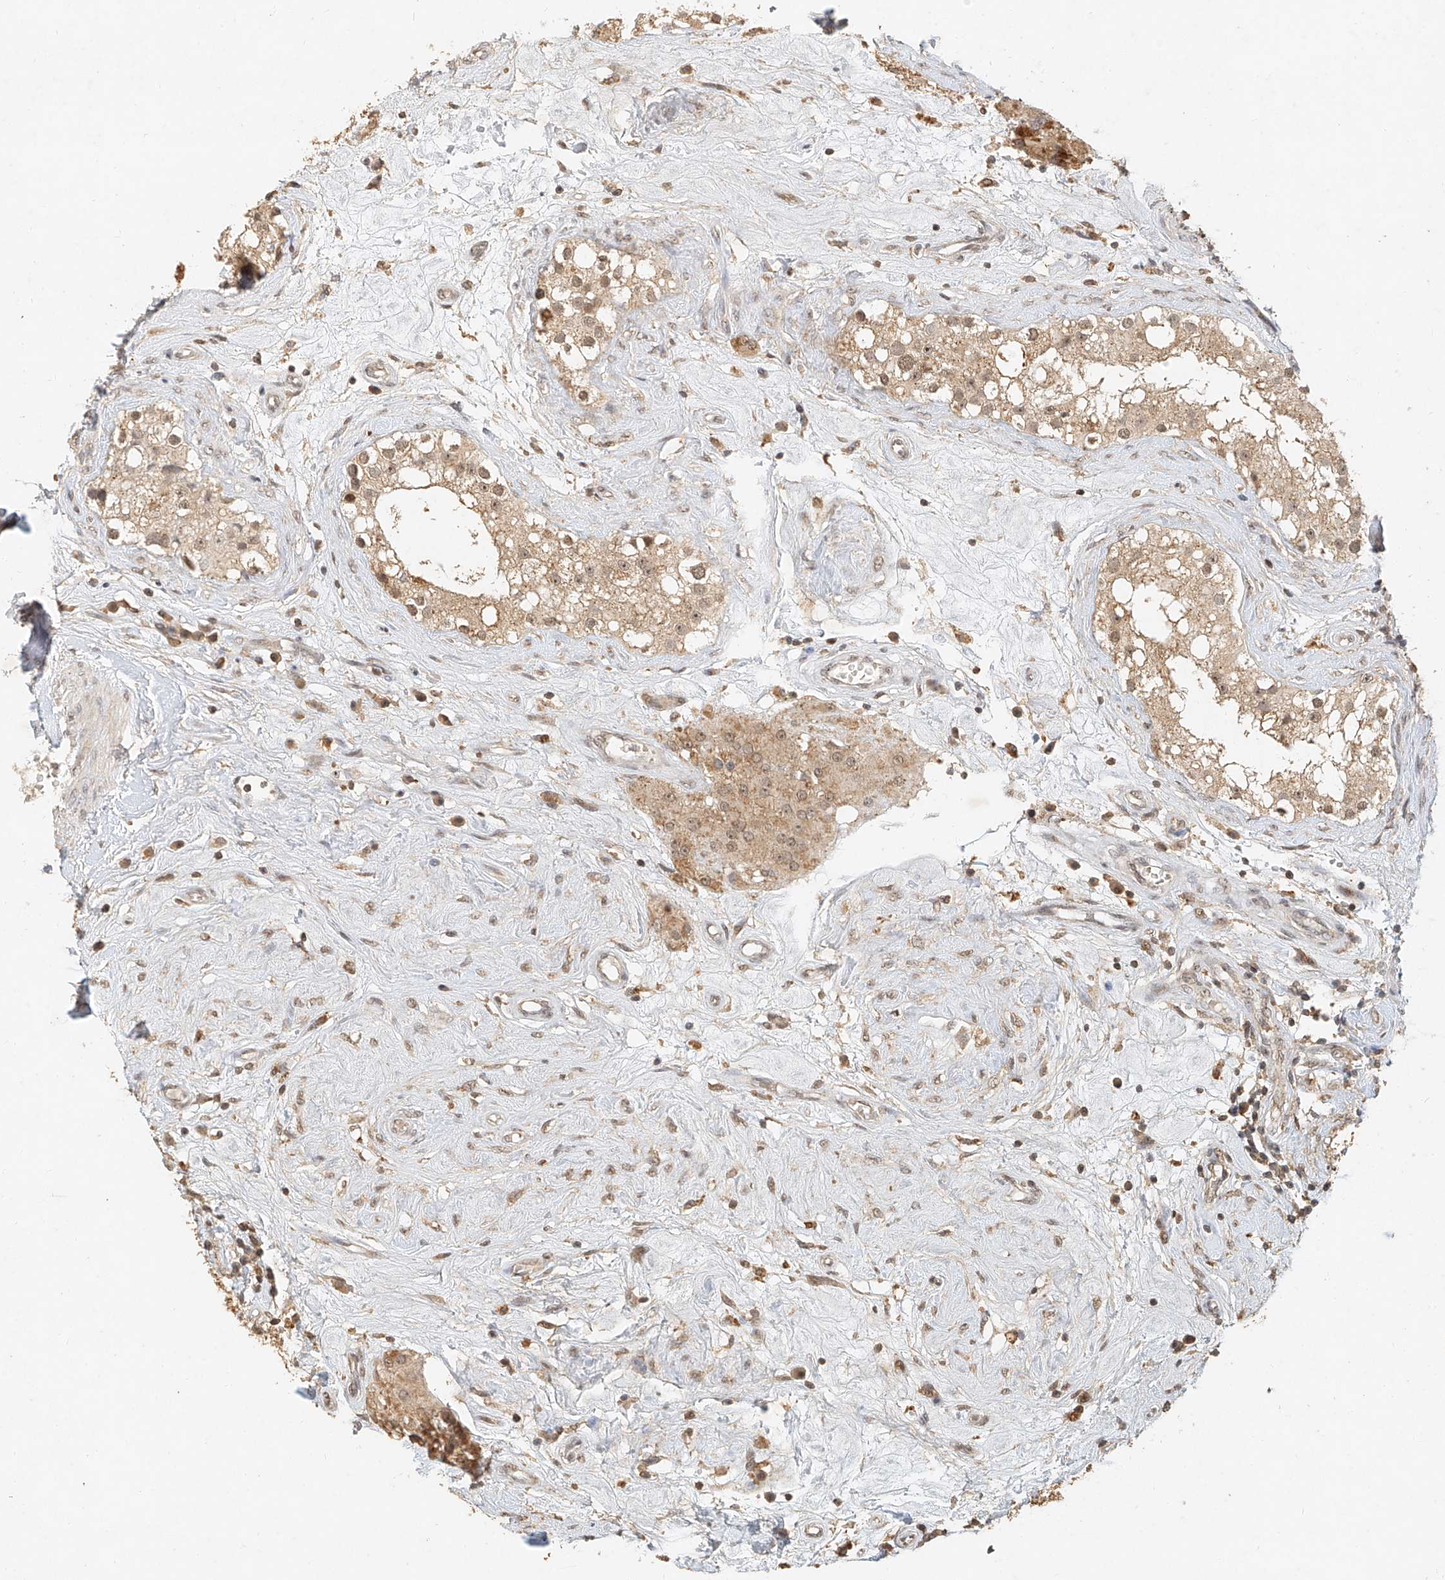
{"staining": {"intensity": "moderate", "quantity": ">75%", "location": "cytoplasmic/membranous,nuclear"}, "tissue": "testis", "cell_type": "Cells in seminiferous ducts", "image_type": "normal", "snomed": [{"axis": "morphology", "description": "Normal tissue, NOS"}, {"axis": "topography", "description": "Testis"}], "caption": "High-magnification brightfield microscopy of benign testis stained with DAB (3,3'-diaminobenzidine) (brown) and counterstained with hematoxylin (blue). cells in seminiferous ducts exhibit moderate cytoplasmic/membranous,nuclear staining is present in about>75% of cells.", "gene": "CXorf58", "patient": {"sex": "male", "age": 84}}